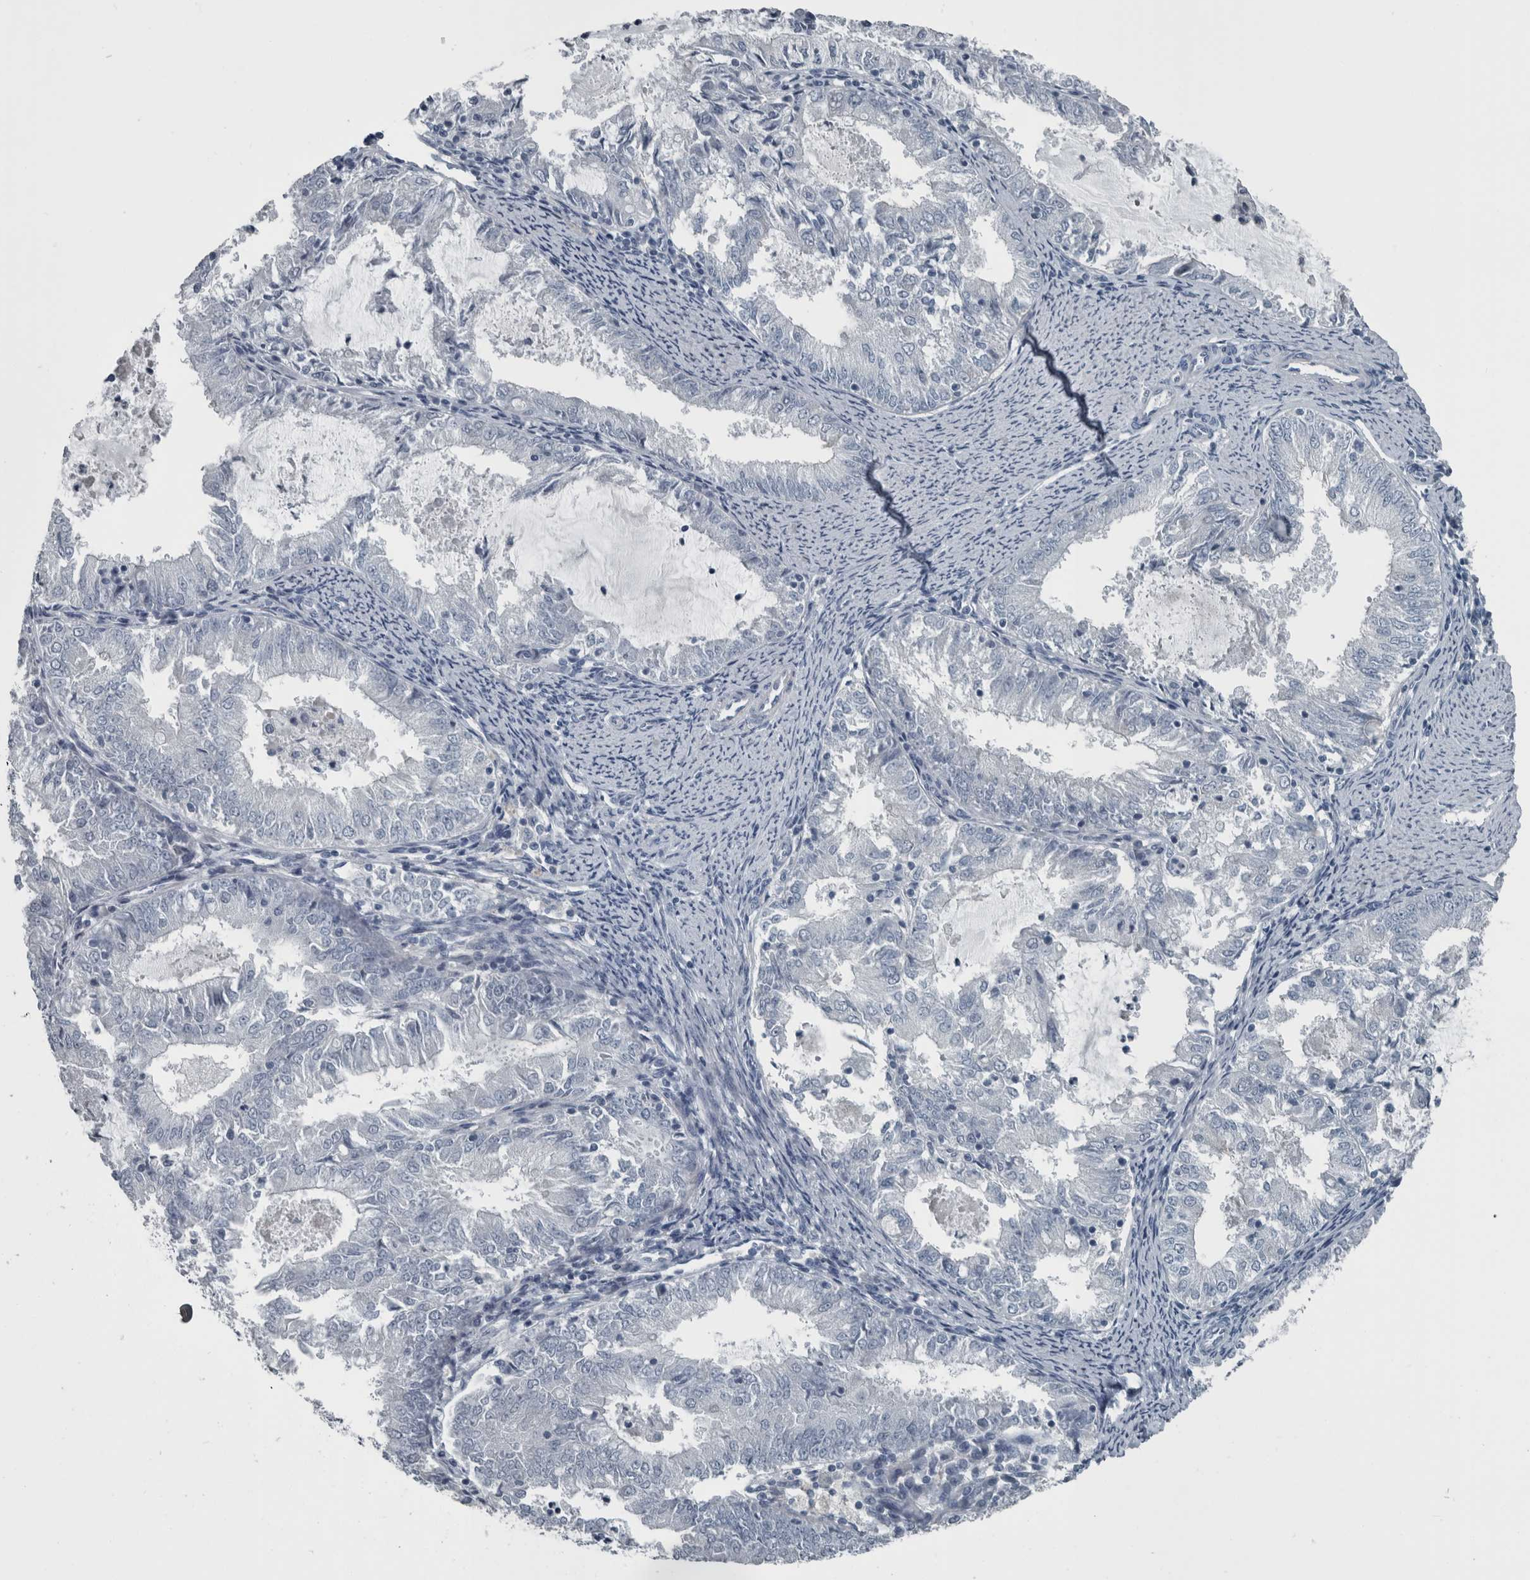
{"staining": {"intensity": "negative", "quantity": "none", "location": "none"}, "tissue": "endometrial cancer", "cell_type": "Tumor cells", "image_type": "cancer", "snomed": [{"axis": "morphology", "description": "Adenocarcinoma, NOS"}, {"axis": "topography", "description": "Endometrium"}], "caption": "Immunohistochemical staining of human endometrial adenocarcinoma displays no significant expression in tumor cells. (Stains: DAB immunohistochemistry with hematoxylin counter stain, Microscopy: brightfield microscopy at high magnification).", "gene": "KRT20", "patient": {"sex": "female", "age": 57}}